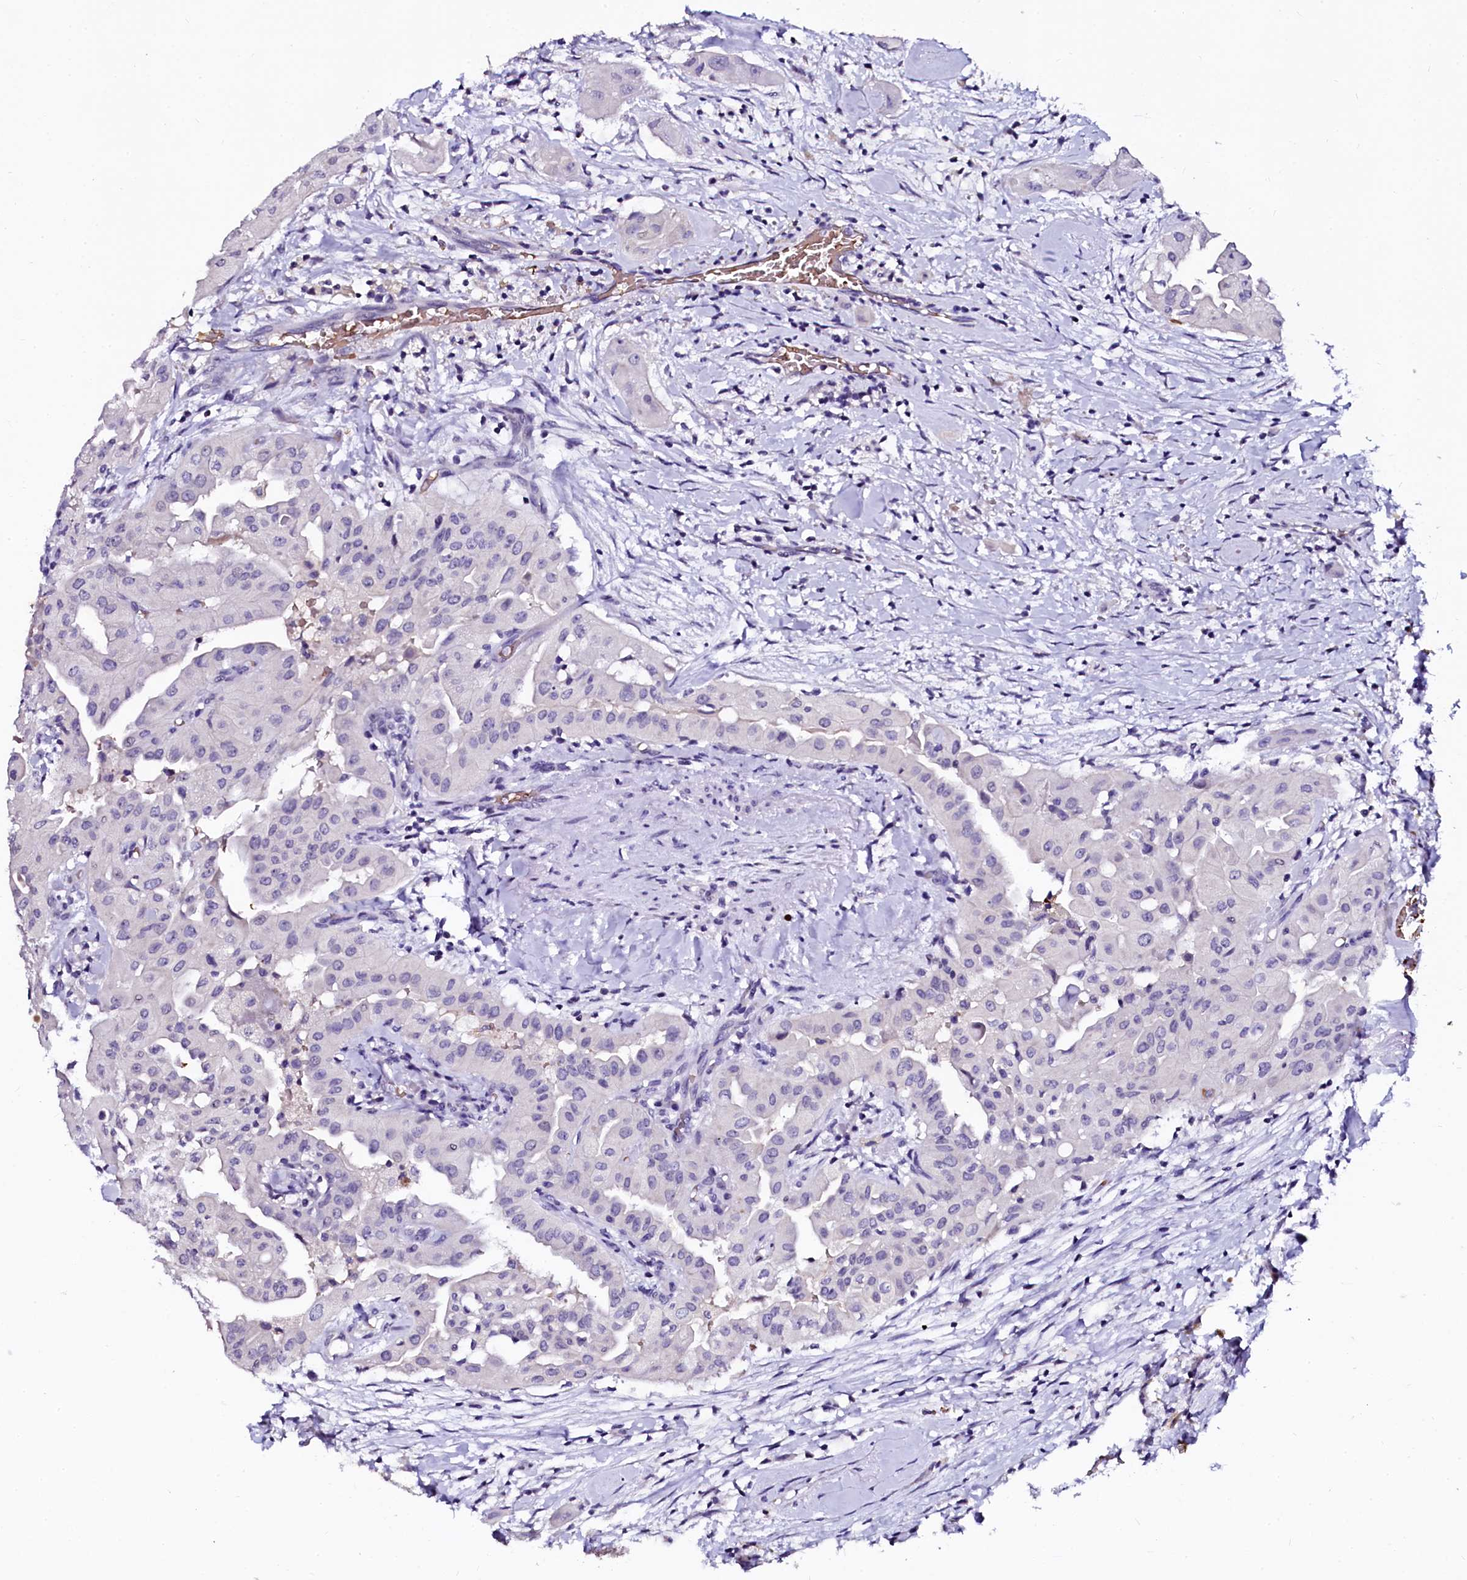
{"staining": {"intensity": "negative", "quantity": "none", "location": "none"}, "tissue": "thyroid cancer", "cell_type": "Tumor cells", "image_type": "cancer", "snomed": [{"axis": "morphology", "description": "Papillary adenocarcinoma, NOS"}, {"axis": "topography", "description": "Thyroid gland"}], "caption": "Tumor cells show no significant protein positivity in thyroid papillary adenocarcinoma.", "gene": "CTDSPL2", "patient": {"sex": "female", "age": 59}}